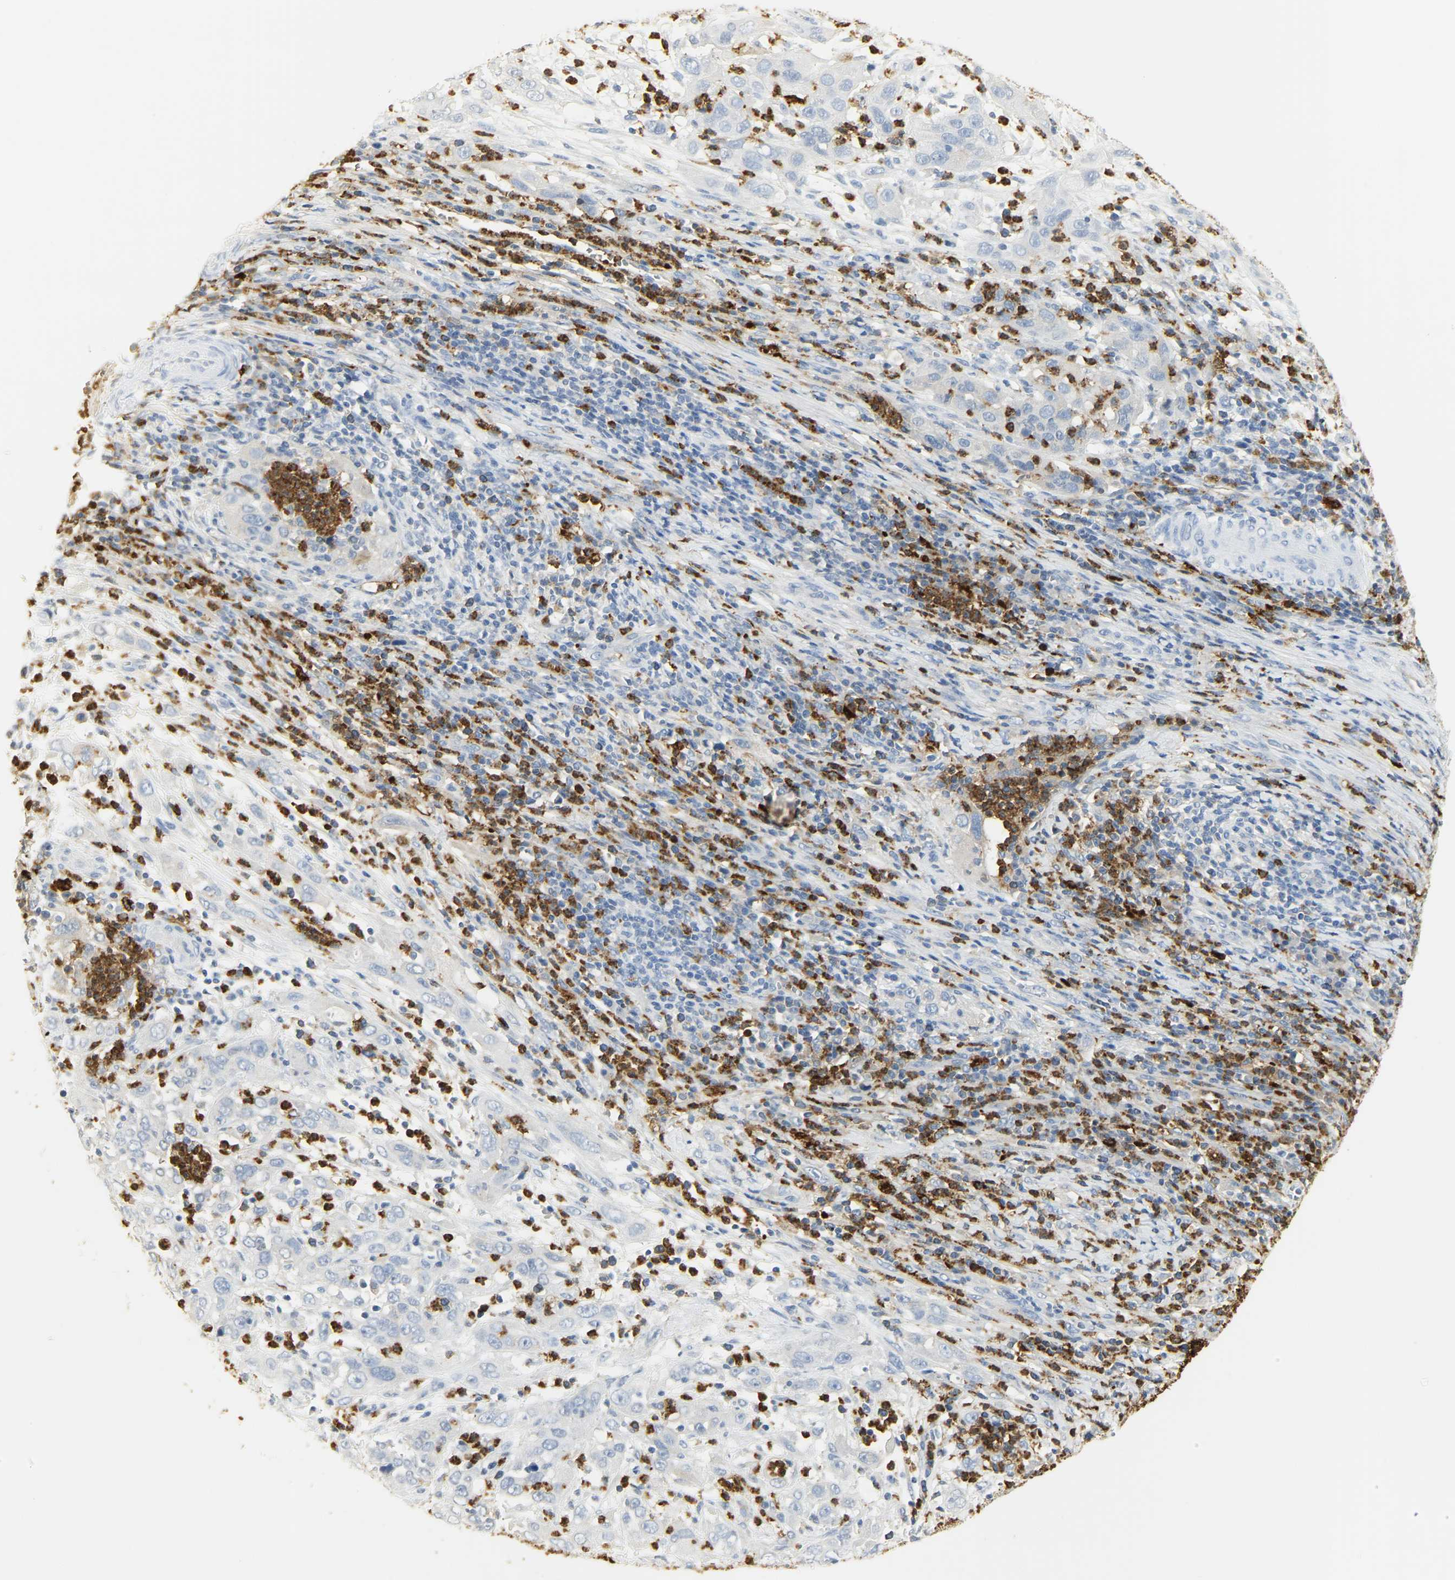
{"staining": {"intensity": "negative", "quantity": "none", "location": "none"}, "tissue": "cervical cancer", "cell_type": "Tumor cells", "image_type": "cancer", "snomed": [{"axis": "morphology", "description": "Squamous cell carcinoma, NOS"}, {"axis": "topography", "description": "Cervix"}], "caption": "Immunohistochemistry (IHC) micrograph of neoplastic tissue: cervical cancer stained with DAB shows no significant protein expression in tumor cells.", "gene": "CEACAM5", "patient": {"sex": "female", "age": 32}}